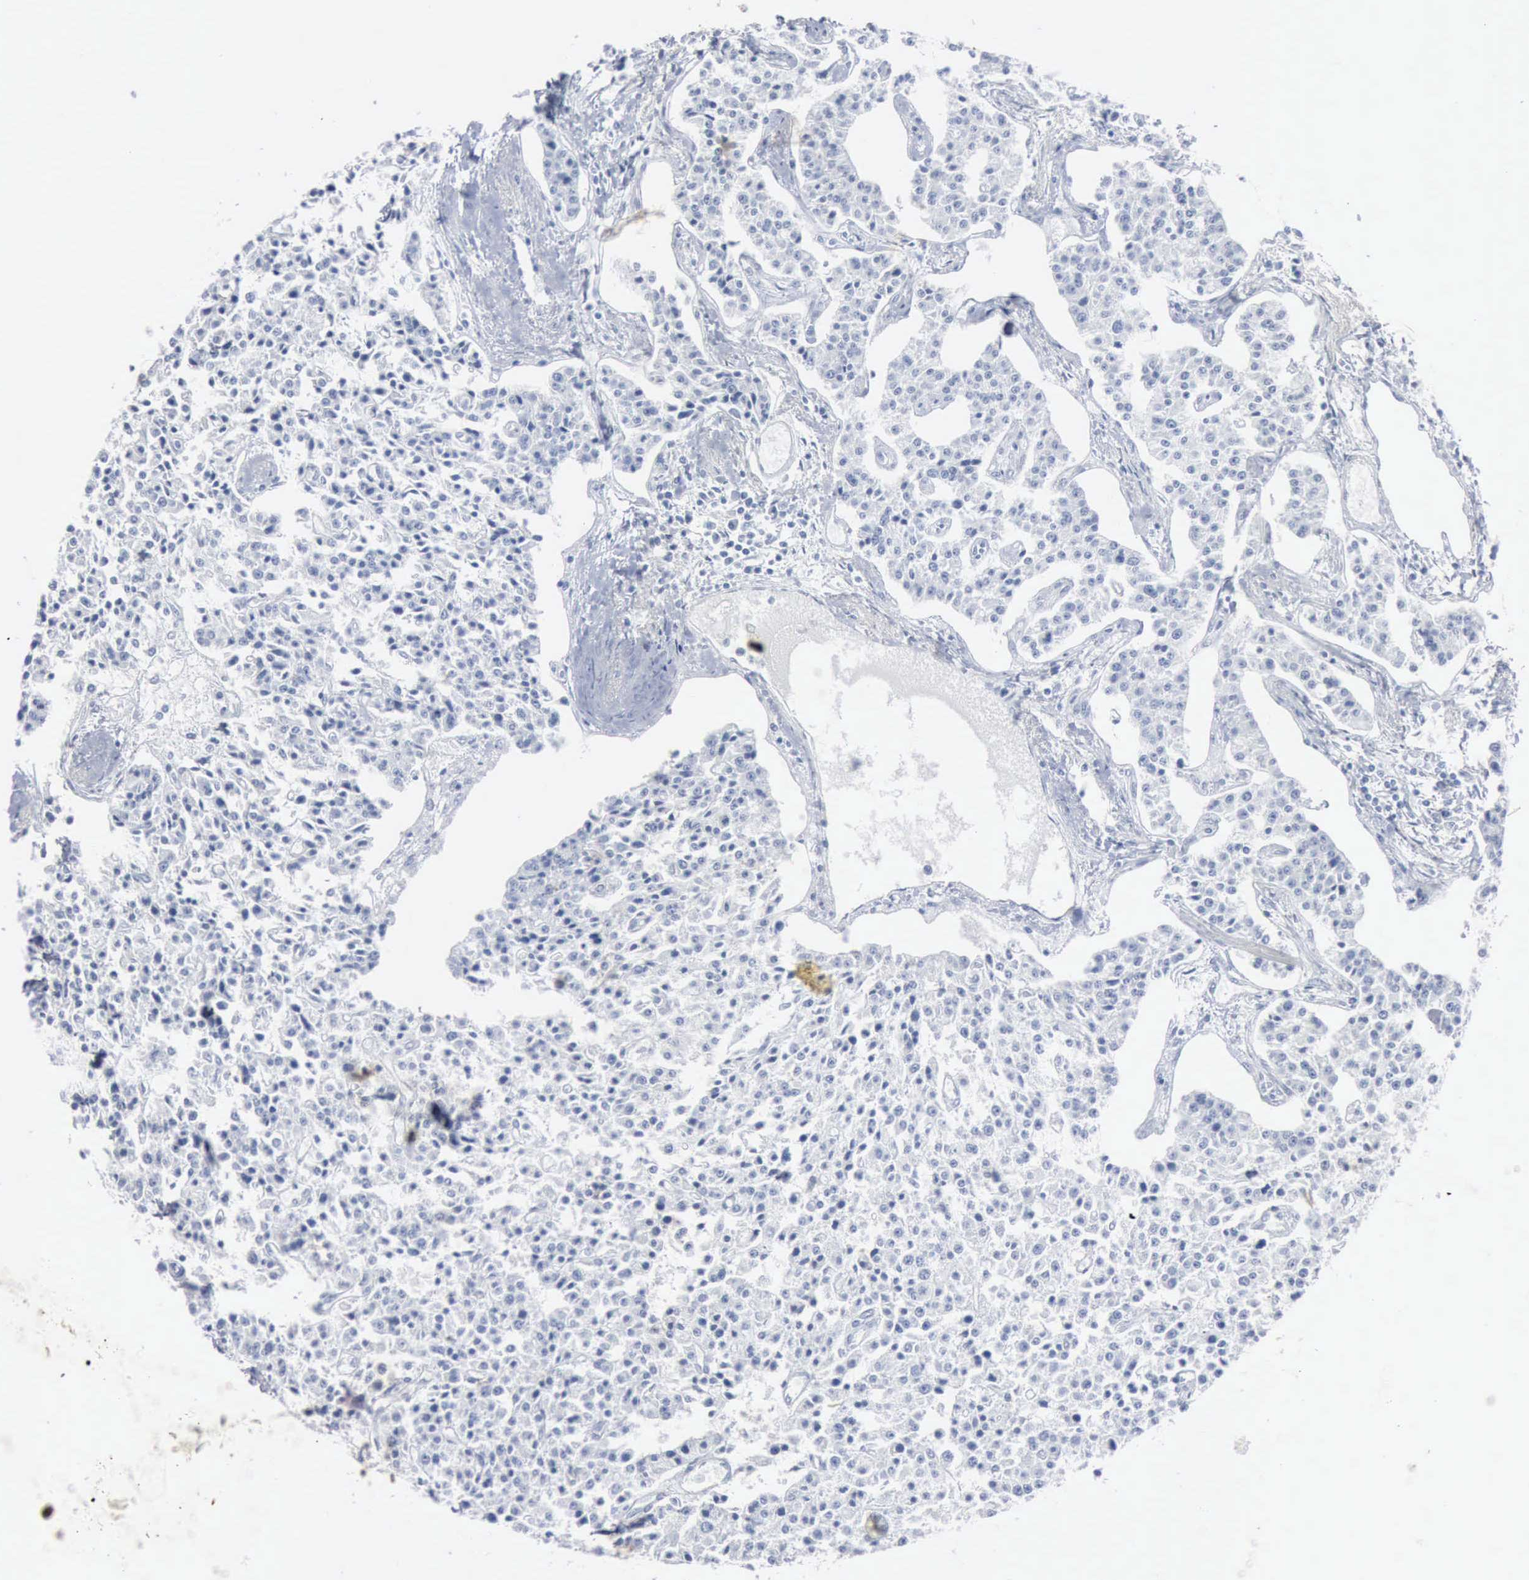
{"staining": {"intensity": "negative", "quantity": "none", "location": "none"}, "tissue": "carcinoid", "cell_type": "Tumor cells", "image_type": "cancer", "snomed": [{"axis": "morphology", "description": "Carcinoid, malignant, NOS"}, {"axis": "topography", "description": "Stomach"}], "caption": "Immunohistochemistry (IHC) of human carcinoid shows no positivity in tumor cells. The staining was performed using DAB (3,3'-diaminobenzidine) to visualize the protein expression in brown, while the nuclei were stained in blue with hematoxylin (Magnification: 20x).", "gene": "DMD", "patient": {"sex": "female", "age": 76}}